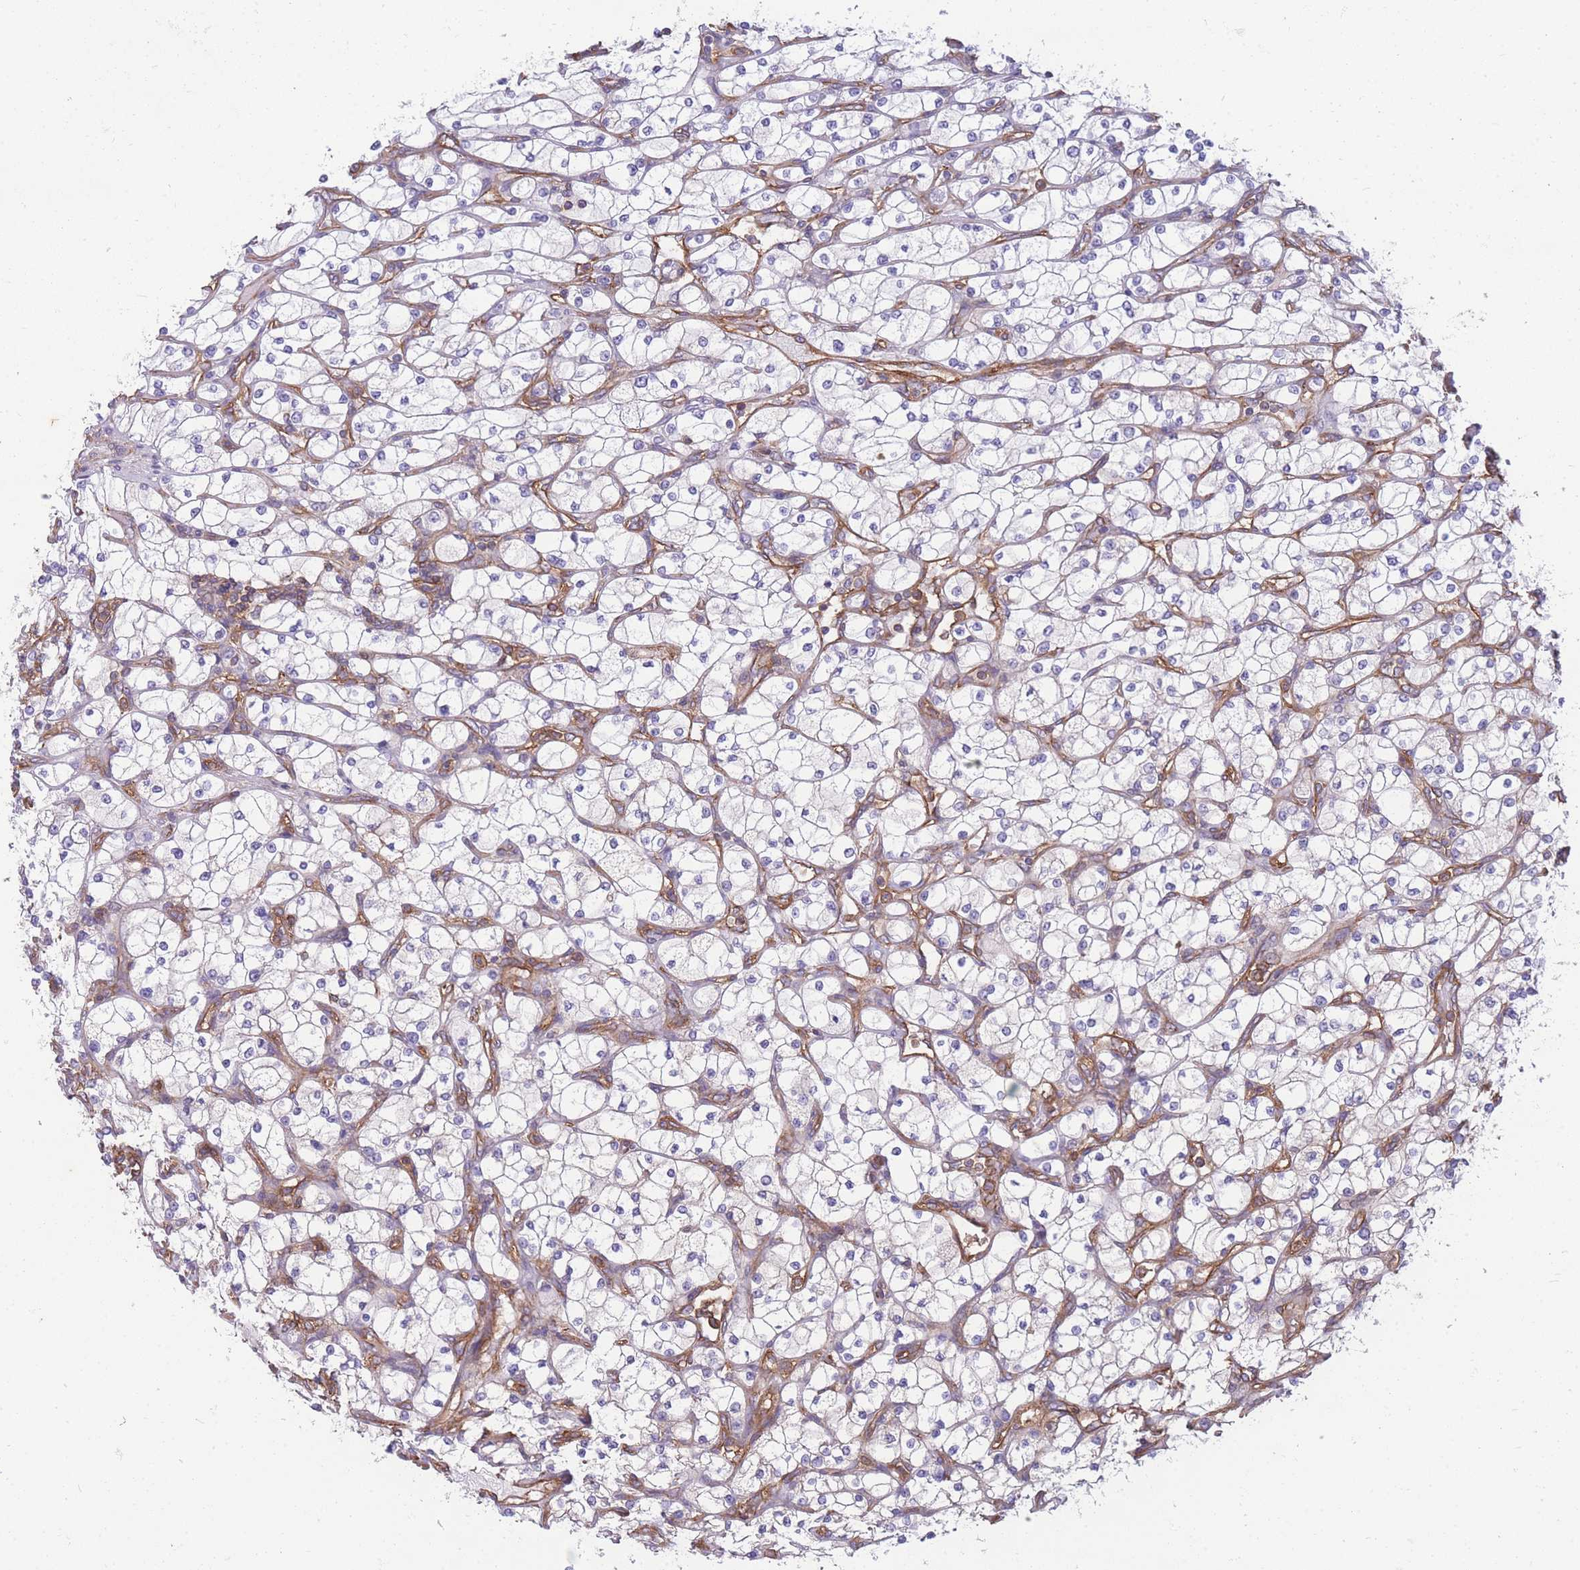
{"staining": {"intensity": "negative", "quantity": "none", "location": "none"}, "tissue": "renal cancer", "cell_type": "Tumor cells", "image_type": "cancer", "snomed": [{"axis": "morphology", "description": "Adenocarcinoma, NOS"}, {"axis": "topography", "description": "Kidney"}], "caption": "High magnification brightfield microscopy of renal cancer stained with DAB (3,3'-diaminobenzidine) (brown) and counterstained with hematoxylin (blue): tumor cells show no significant positivity.", "gene": "GGA1", "patient": {"sex": "male", "age": 80}}